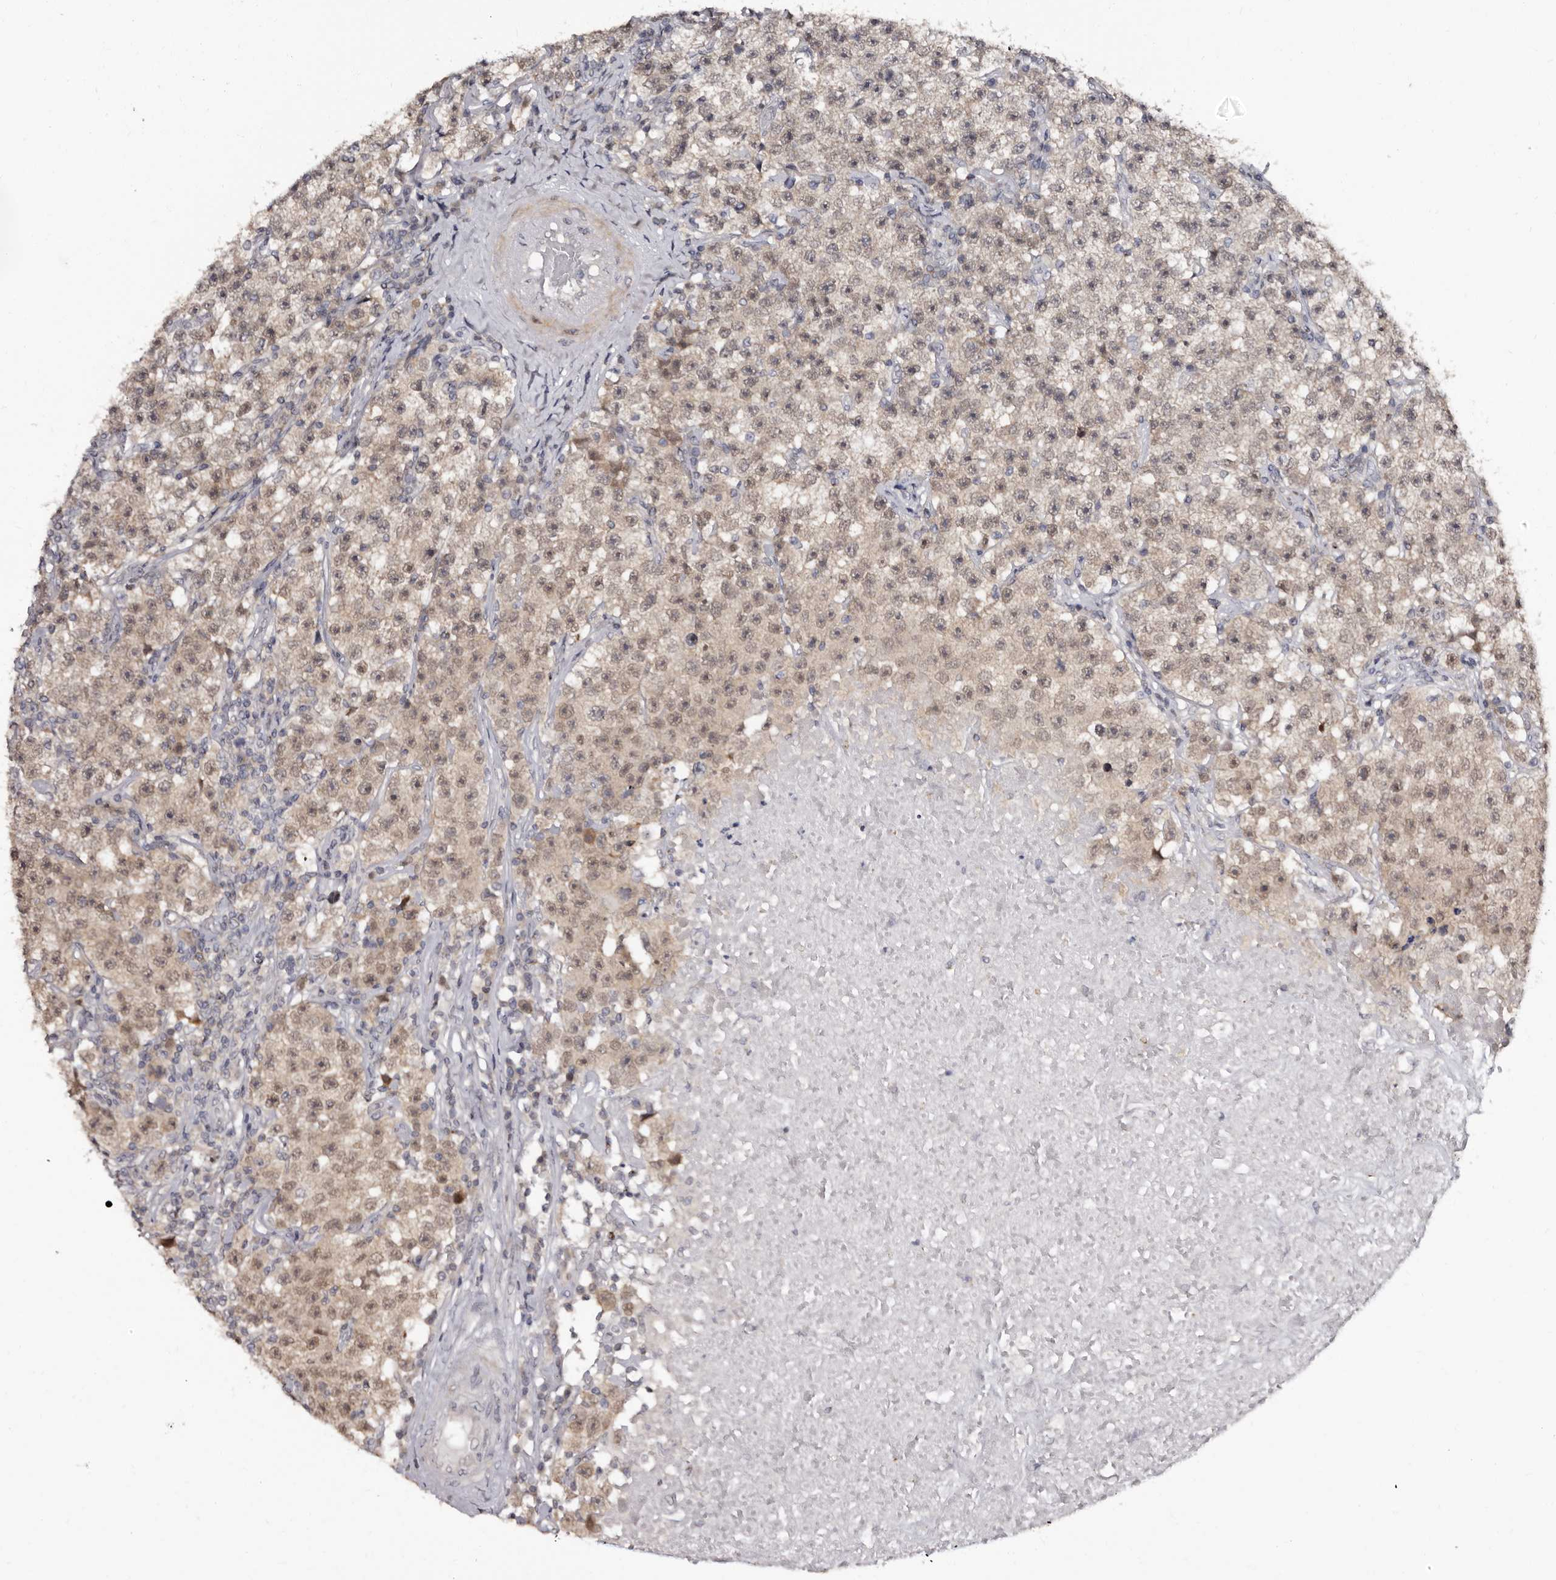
{"staining": {"intensity": "weak", "quantity": ">75%", "location": "cytoplasmic/membranous,nuclear"}, "tissue": "testis cancer", "cell_type": "Tumor cells", "image_type": "cancer", "snomed": [{"axis": "morphology", "description": "Seminoma, NOS"}, {"axis": "topography", "description": "Testis"}], "caption": "Tumor cells show low levels of weak cytoplasmic/membranous and nuclear expression in approximately >75% of cells in human seminoma (testis).", "gene": "PHF20L1", "patient": {"sex": "male", "age": 22}}